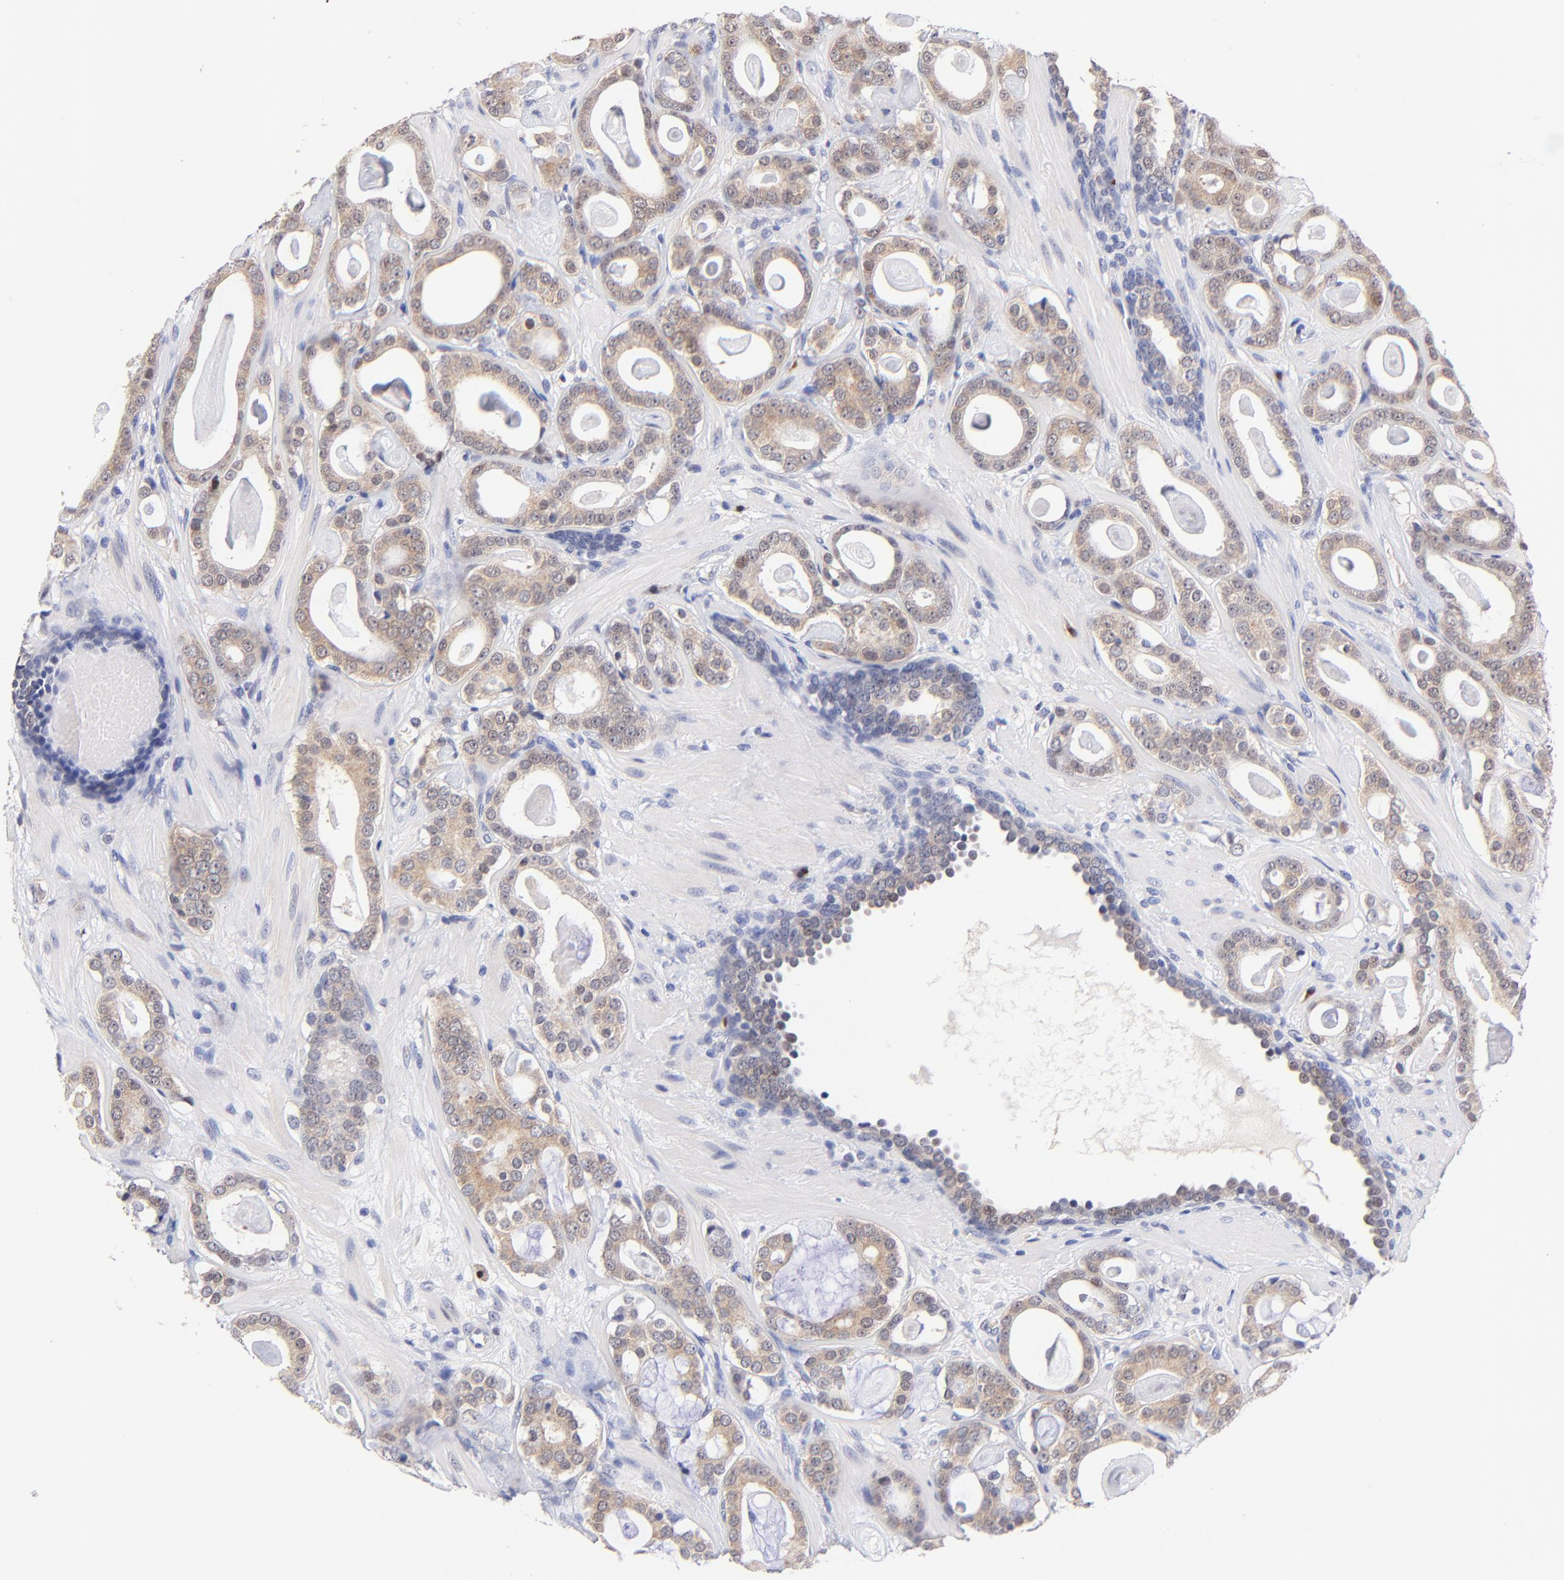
{"staining": {"intensity": "weak", "quantity": ">75%", "location": "cytoplasmic/membranous"}, "tissue": "prostate cancer", "cell_type": "Tumor cells", "image_type": "cancer", "snomed": [{"axis": "morphology", "description": "Adenocarcinoma, Low grade"}, {"axis": "topography", "description": "Prostate"}], "caption": "Immunohistochemistry photomicrograph of human low-grade adenocarcinoma (prostate) stained for a protein (brown), which demonstrates low levels of weak cytoplasmic/membranous staining in about >75% of tumor cells.", "gene": "ZNF155", "patient": {"sex": "male", "age": 57}}